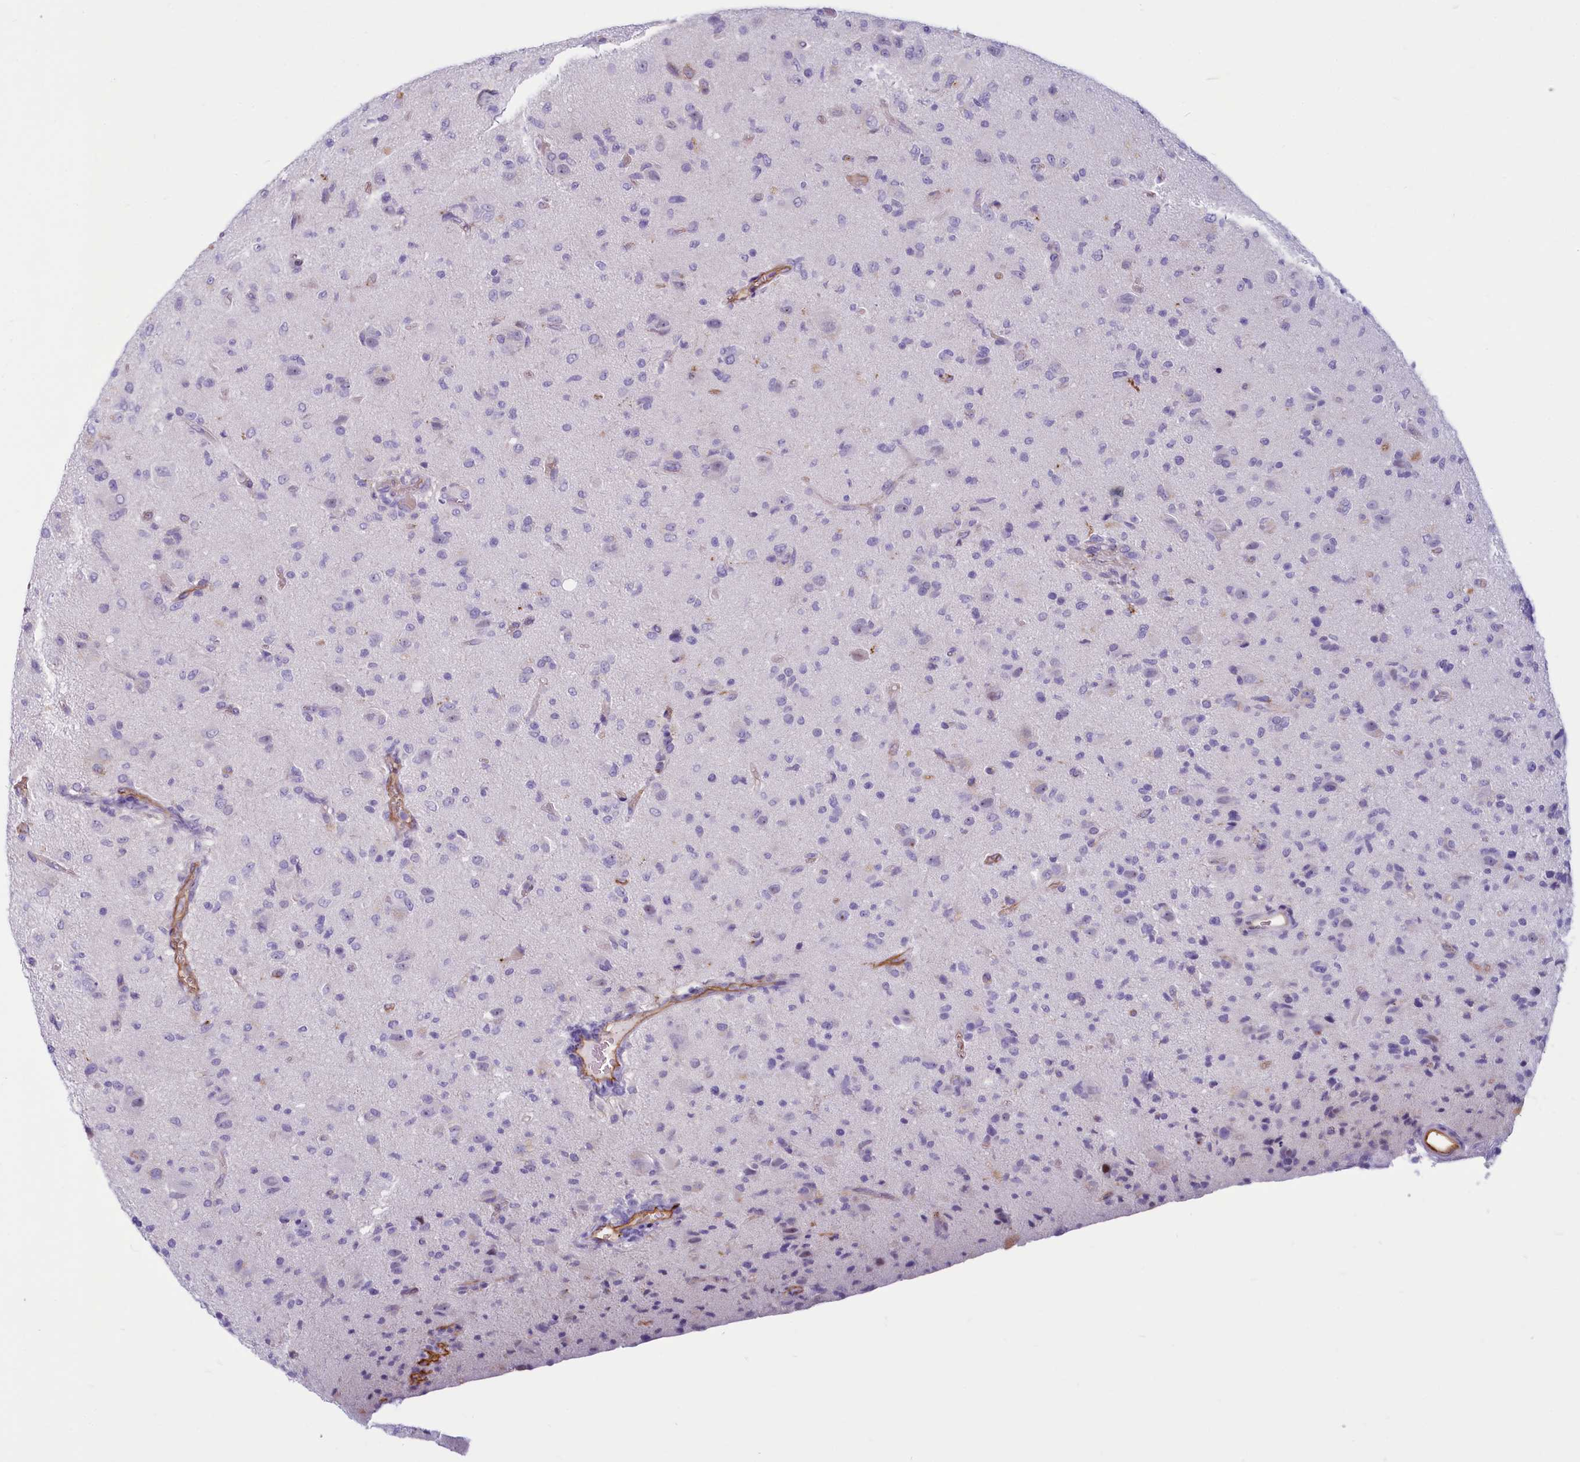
{"staining": {"intensity": "negative", "quantity": "none", "location": "none"}, "tissue": "glioma", "cell_type": "Tumor cells", "image_type": "cancer", "snomed": [{"axis": "morphology", "description": "Glioma, malignant, High grade"}, {"axis": "topography", "description": "Brain"}], "caption": "Immunohistochemistry (IHC) of human malignant glioma (high-grade) exhibits no positivity in tumor cells.", "gene": "PROCR", "patient": {"sex": "female", "age": 57}}